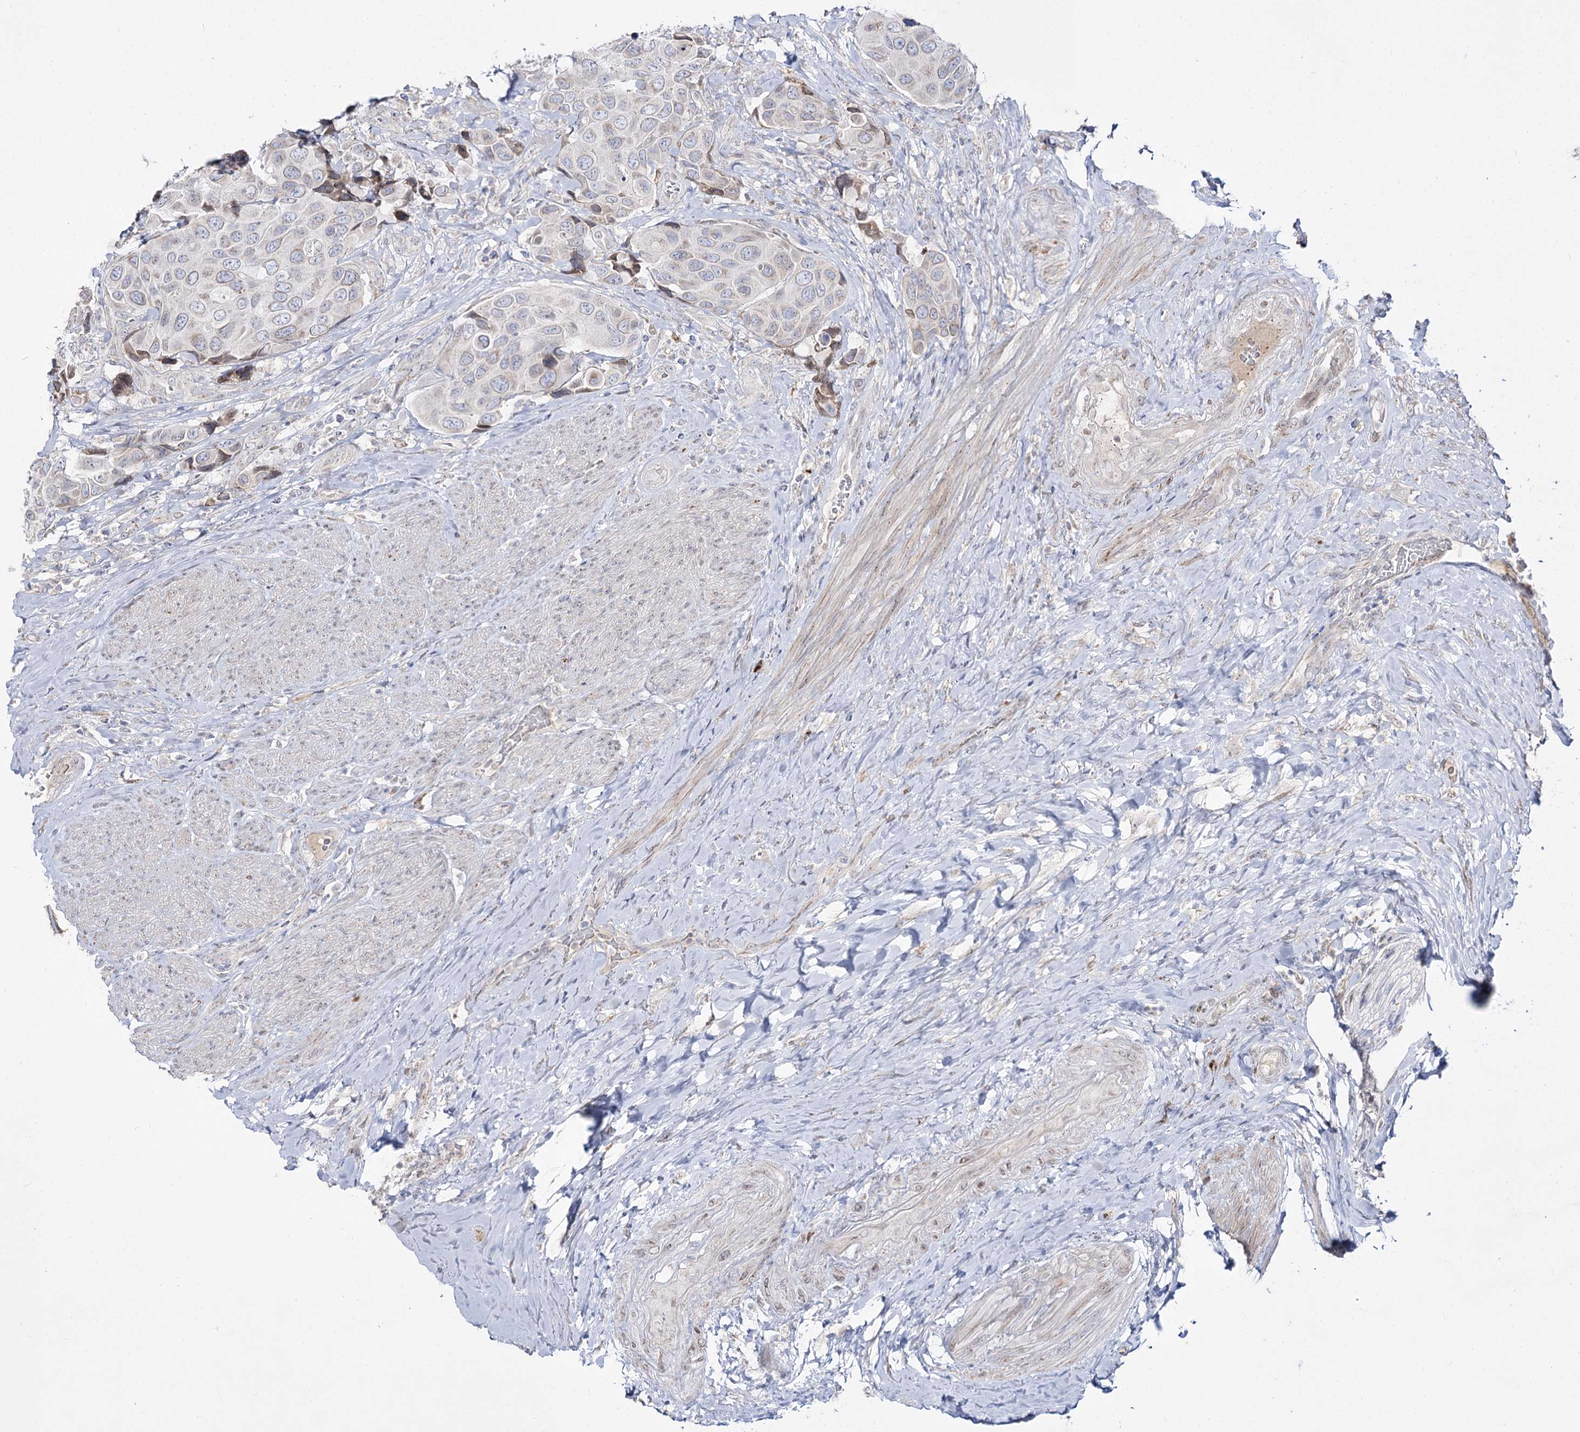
{"staining": {"intensity": "negative", "quantity": "none", "location": "none"}, "tissue": "urothelial cancer", "cell_type": "Tumor cells", "image_type": "cancer", "snomed": [{"axis": "morphology", "description": "Urothelial carcinoma, High grade"}, {"axis": "topography", "description": "Urinary bladder"}], "caption": "This is an IHC micrograph of urothelial cancer. There is no positivity in tumor cells.", "gene": "C11orf80", "patient": {"sex": "male", "age": 74}}